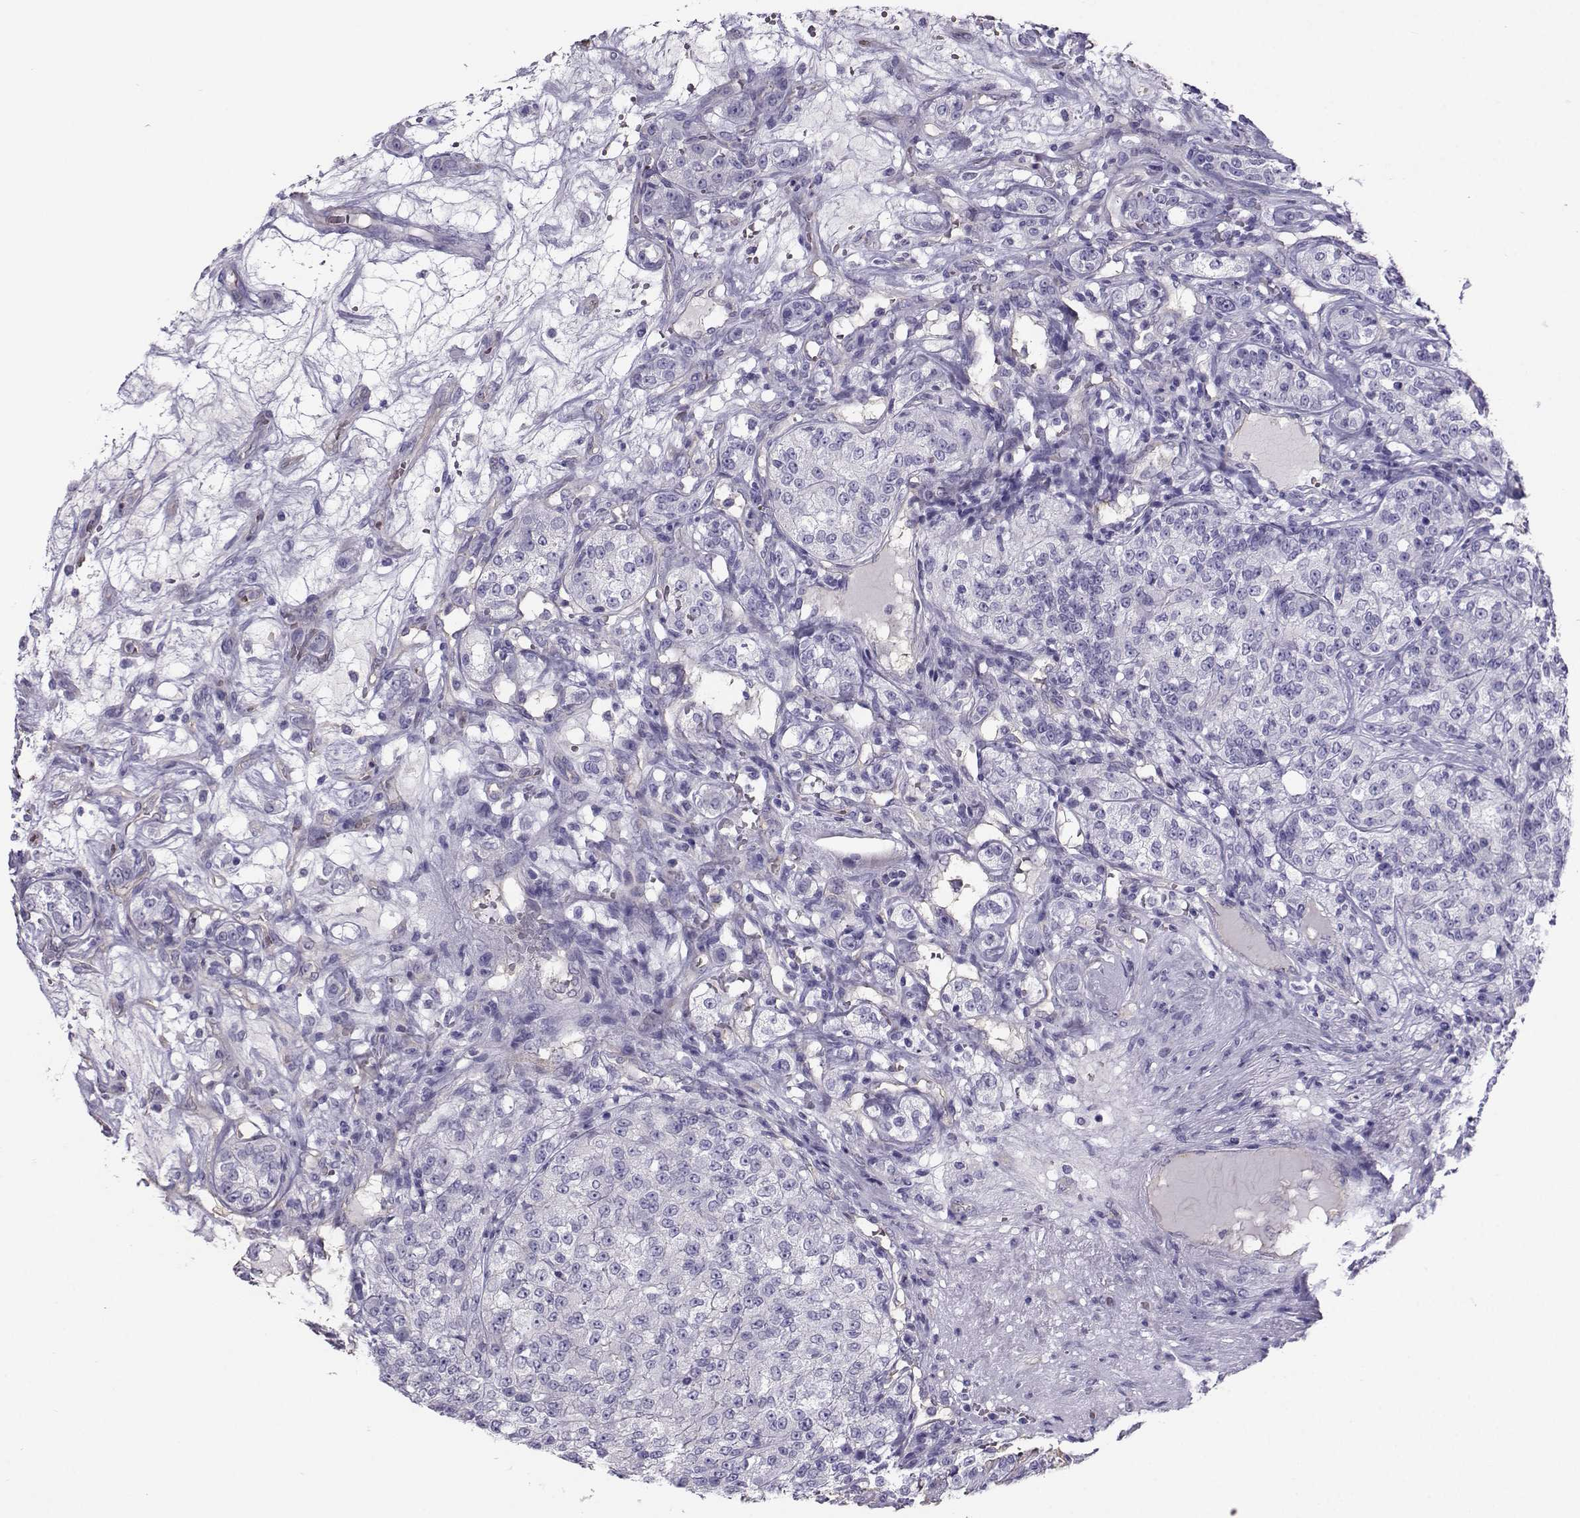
{"staining": {"intensity": "negative", "quantity": "none", "location": "none"}, "tissue": "renal cancer", "cell_type": "Tumor cells", "image_type": "cancer", "snomed": [{"axis": "morphology", "description": "Adenocarcinoma, NOS"}, {"axis": "topography", "description": "Kidney"}], "caption": "Adenocarcinoma (renal) was stained to show a protein in brown. There is no significant positivity in tumor cells. (DAB immunohistochemistry visualized using brightfield microscopy, high magnification).", "gene": "CLUL1", "patient": {"sex": "female", "age": 63}}